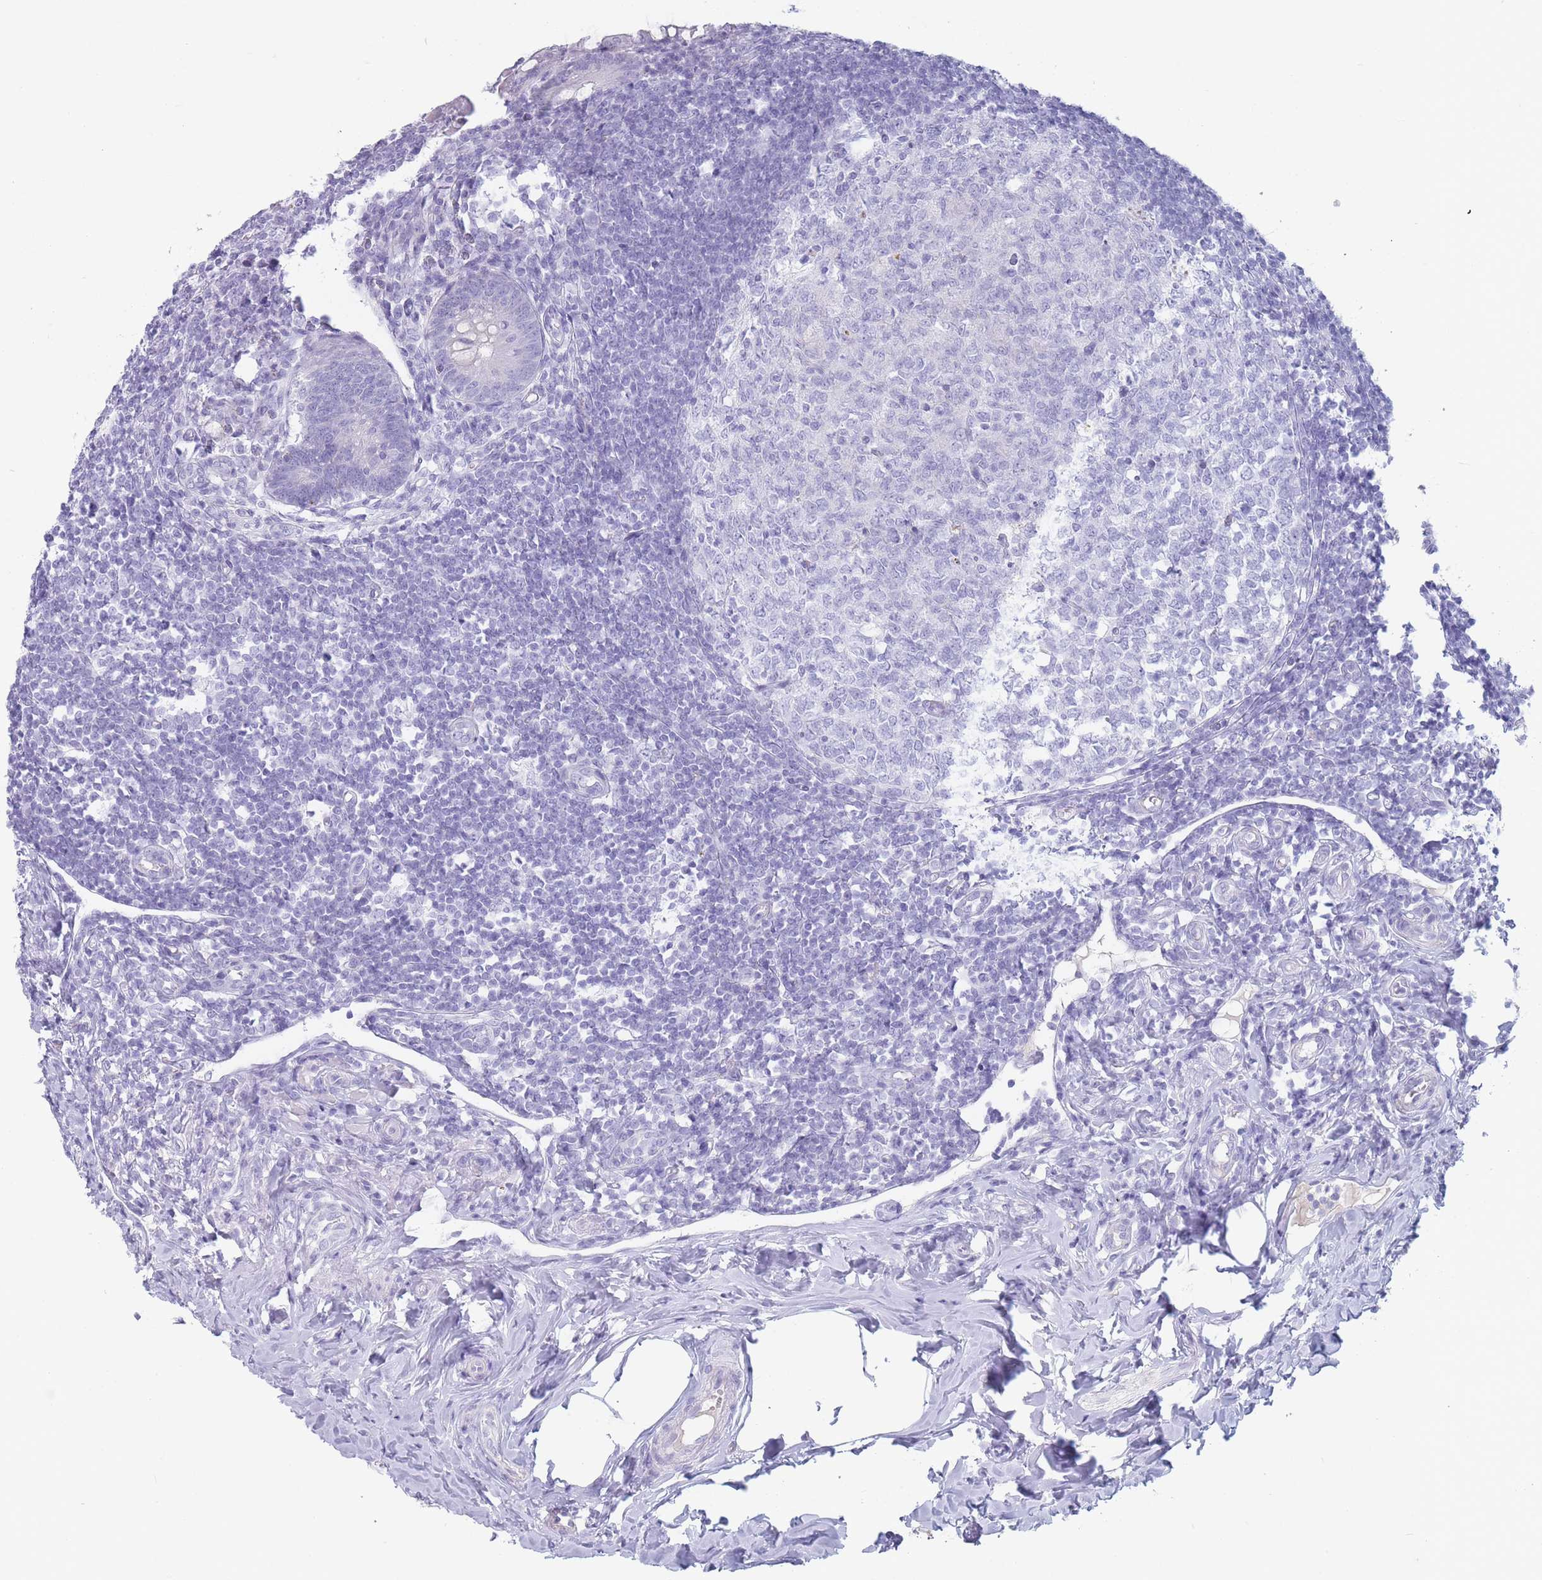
{"staining": {"intensity": "negative", "quantity": "none", "location": "none"}, "tissue": "appendix", "cell_type": "Glandular cells", "image_type": "normal", "snomed": [{"axis": "morphology", "description": "Normal tissue, NOS"}, {"axis": "topography", "description": "Appendix"}], "caption": "DAB (3,3'-diaminobenzidine) immunohistochemical staining of normal appendix demonstrates no significant positivity in glandular cells.", "gene": "GPR12", "patient": {"sex": "female", "age": 33}}